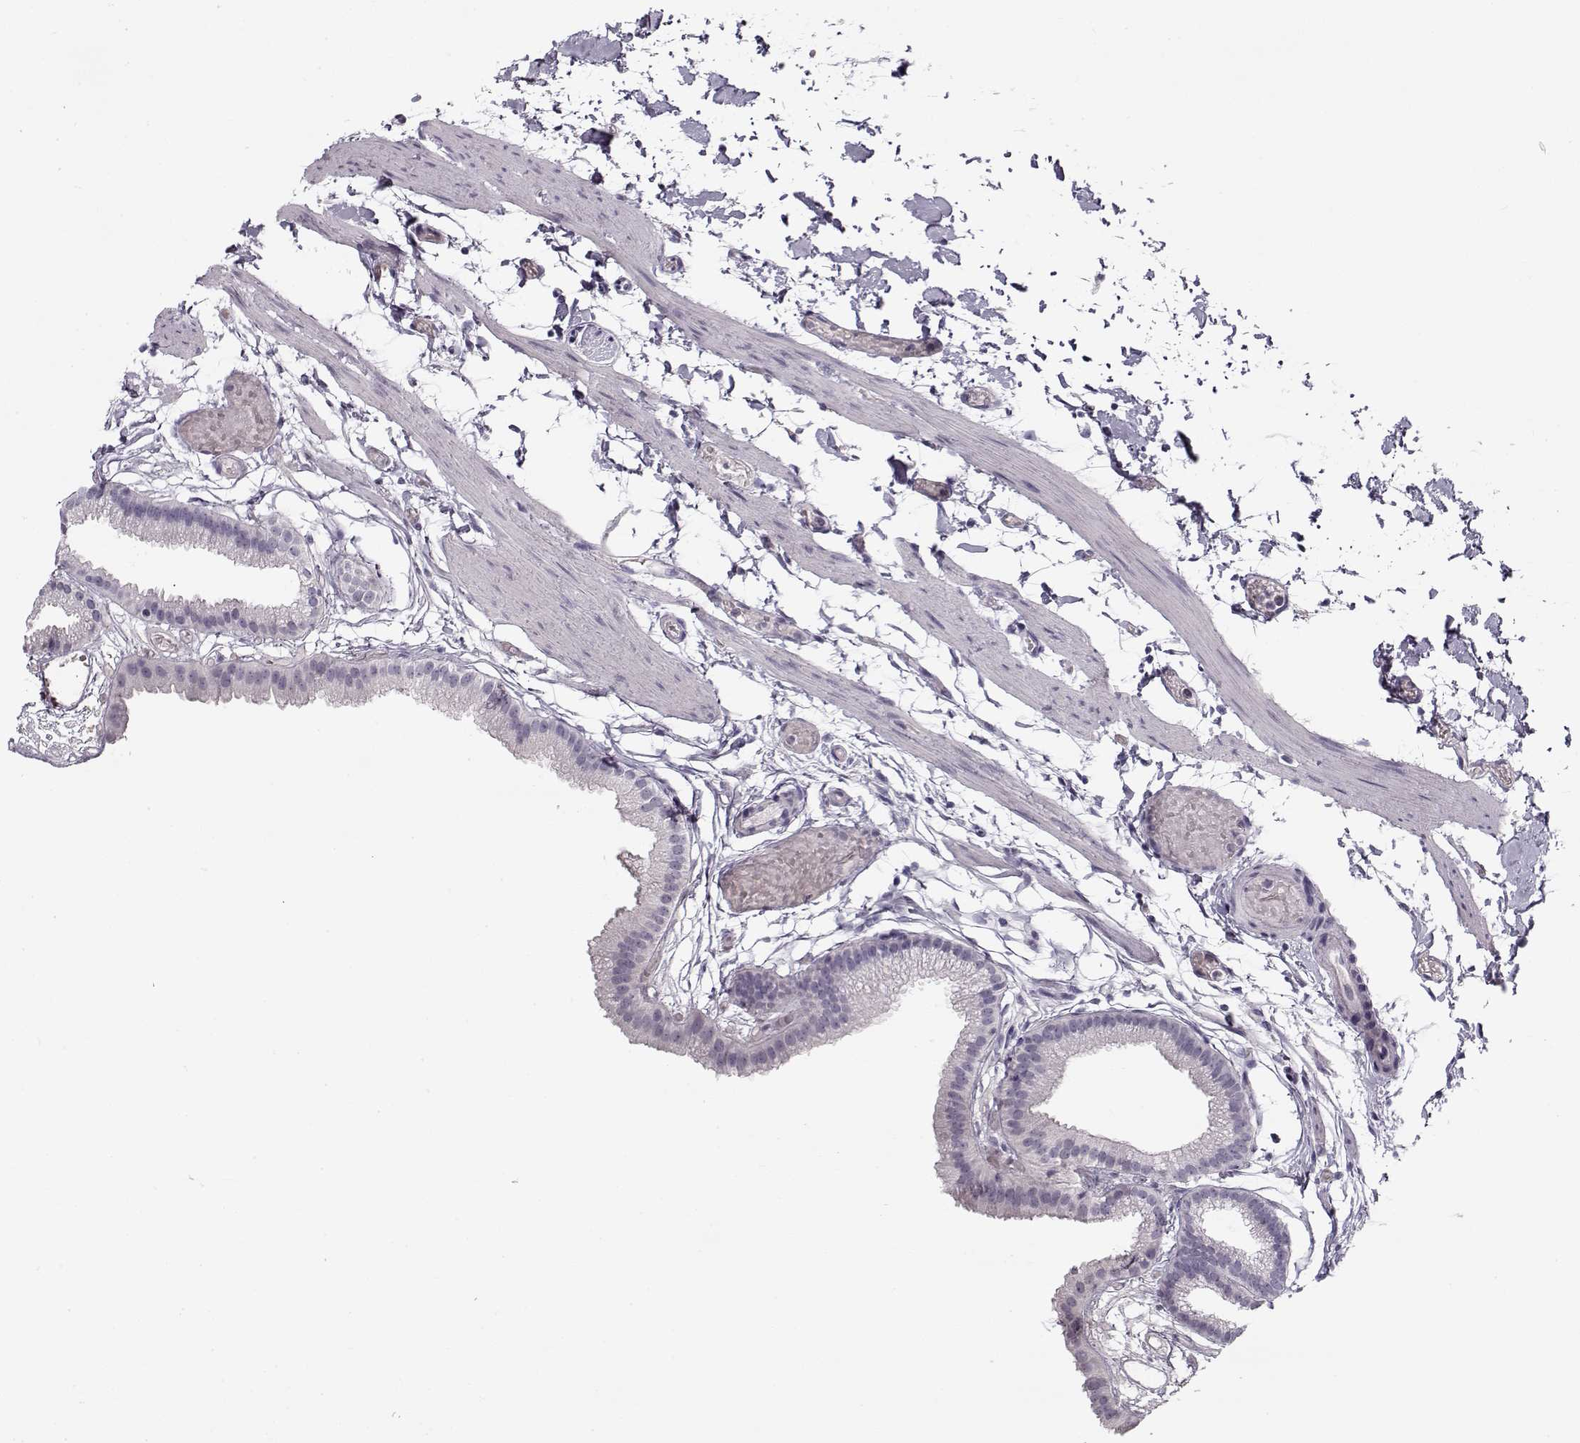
{"staining": {"intensity": "negative", "quantity": "none", "location": "none"}, "tissue": "gallbladder", "cell_type": "Glandular cells", "image_type": "normal", "snomed": [{"axis": "morphology", "description": "Normal tissue, NOS"}, {"axis": "topography", "description": "Gallbladder"}], "caption": "Human gallbladder stained for a protein using immunohistochemistry (IHC) displays no positivity in glandular cells.", "gene": "PNMT", "patient": {"sex": "female", "age": 45}}